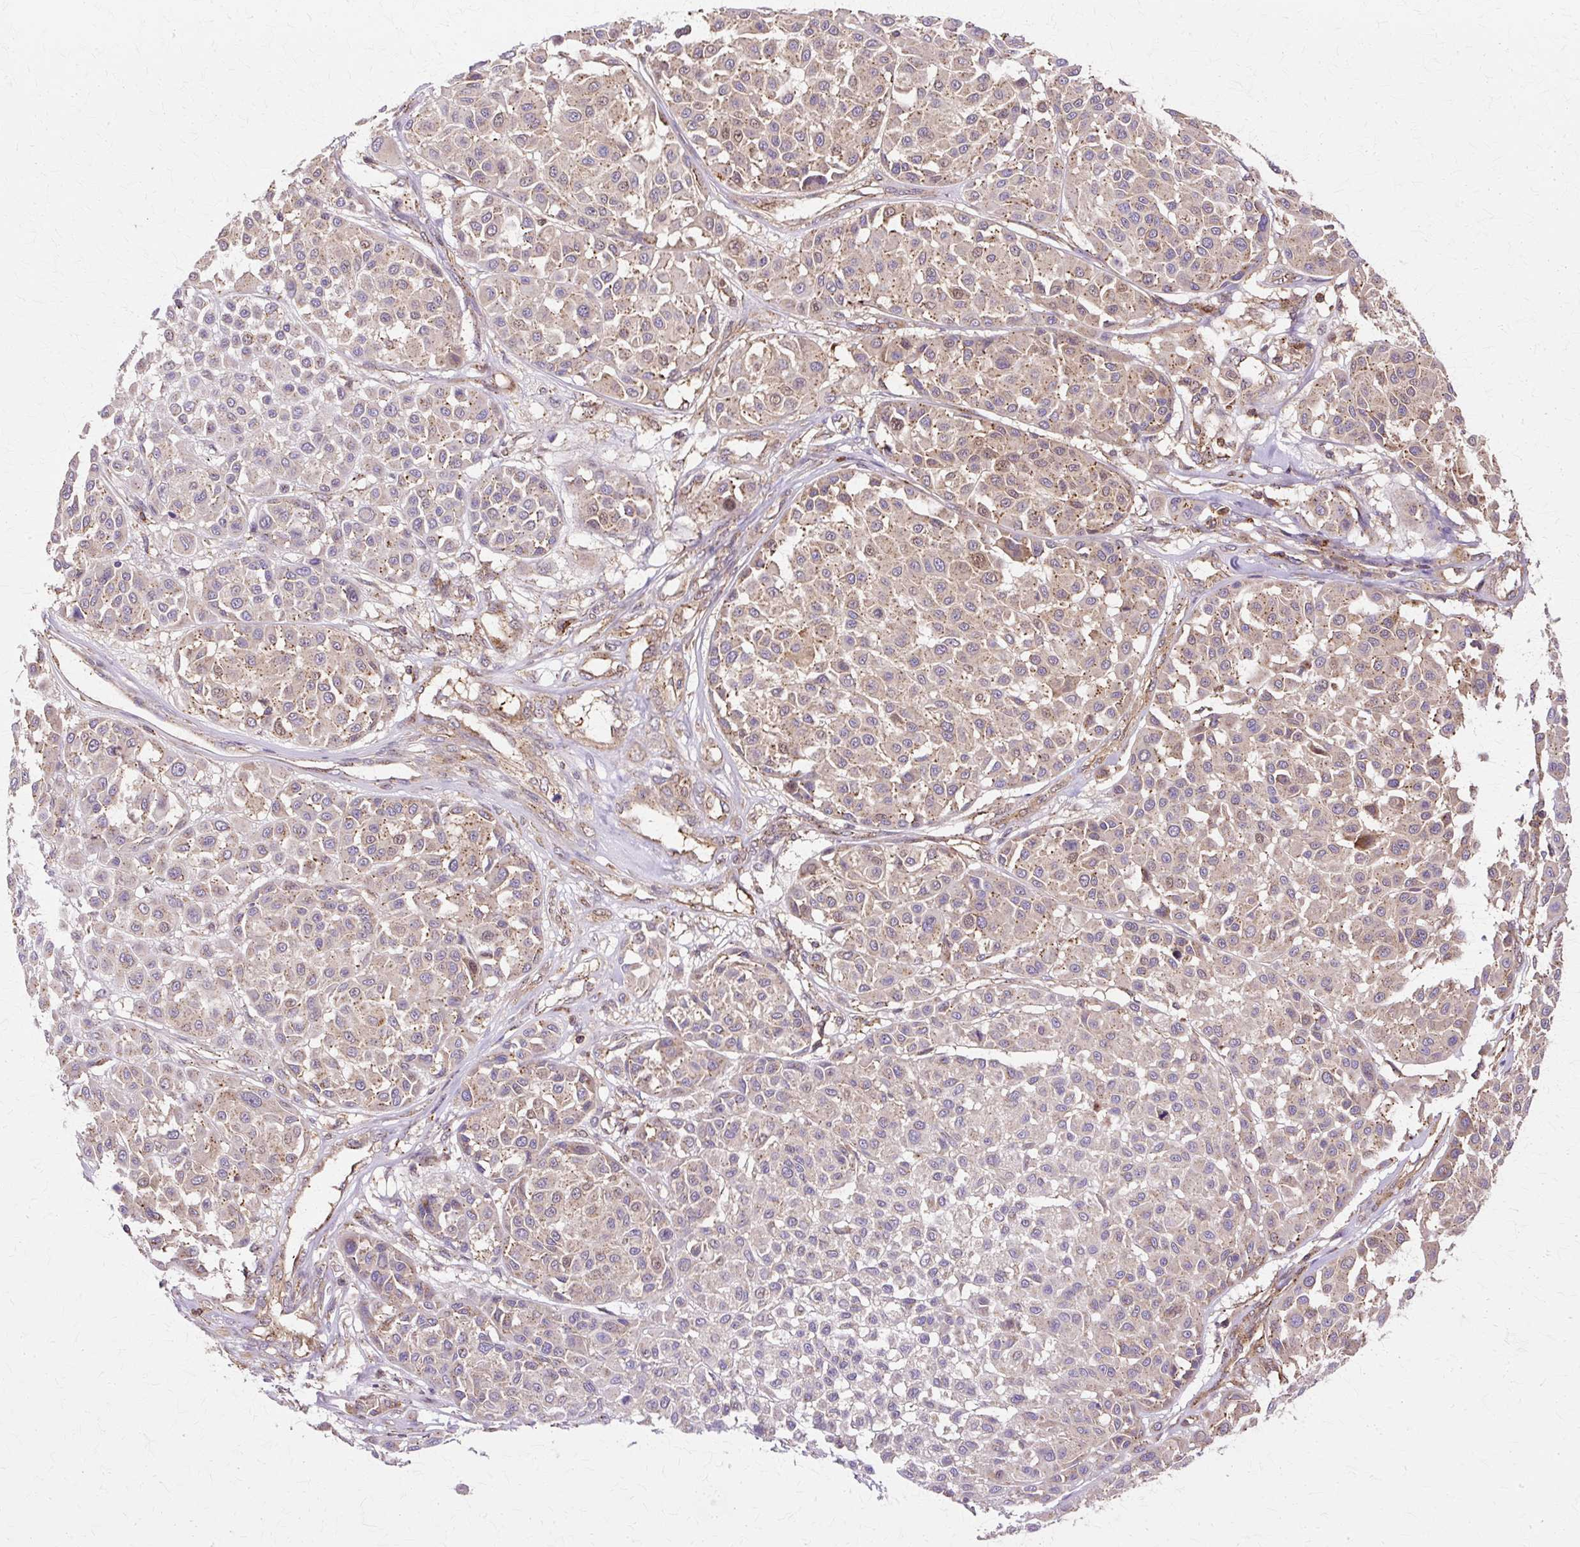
{"staining": {"intensity": "weak", "quantity": "25%-75%", "location": "cytoplasmic/membranous"}, "tissue": "melanoma", "cell_type": "Tumor cells", "image_type": "cancer", "snomed": [{"axis": "morphology", "description": "Malignant melanoma, Metastatic site"}, {"axis": "topography", "description": "Soft tissue"}], "caption": "IHC photomicrograph of neoplastic tissue: melanoma stained using immunohistochemistry (IHC) exhibits low levels of weak protein expression localized specifically in the cytoplasmic/membranous of tumor cells, appearing as a cytoplasmic/membranous brown color.", "gene": "COPB1", "patient": {"sex": "male", "age": 41}}